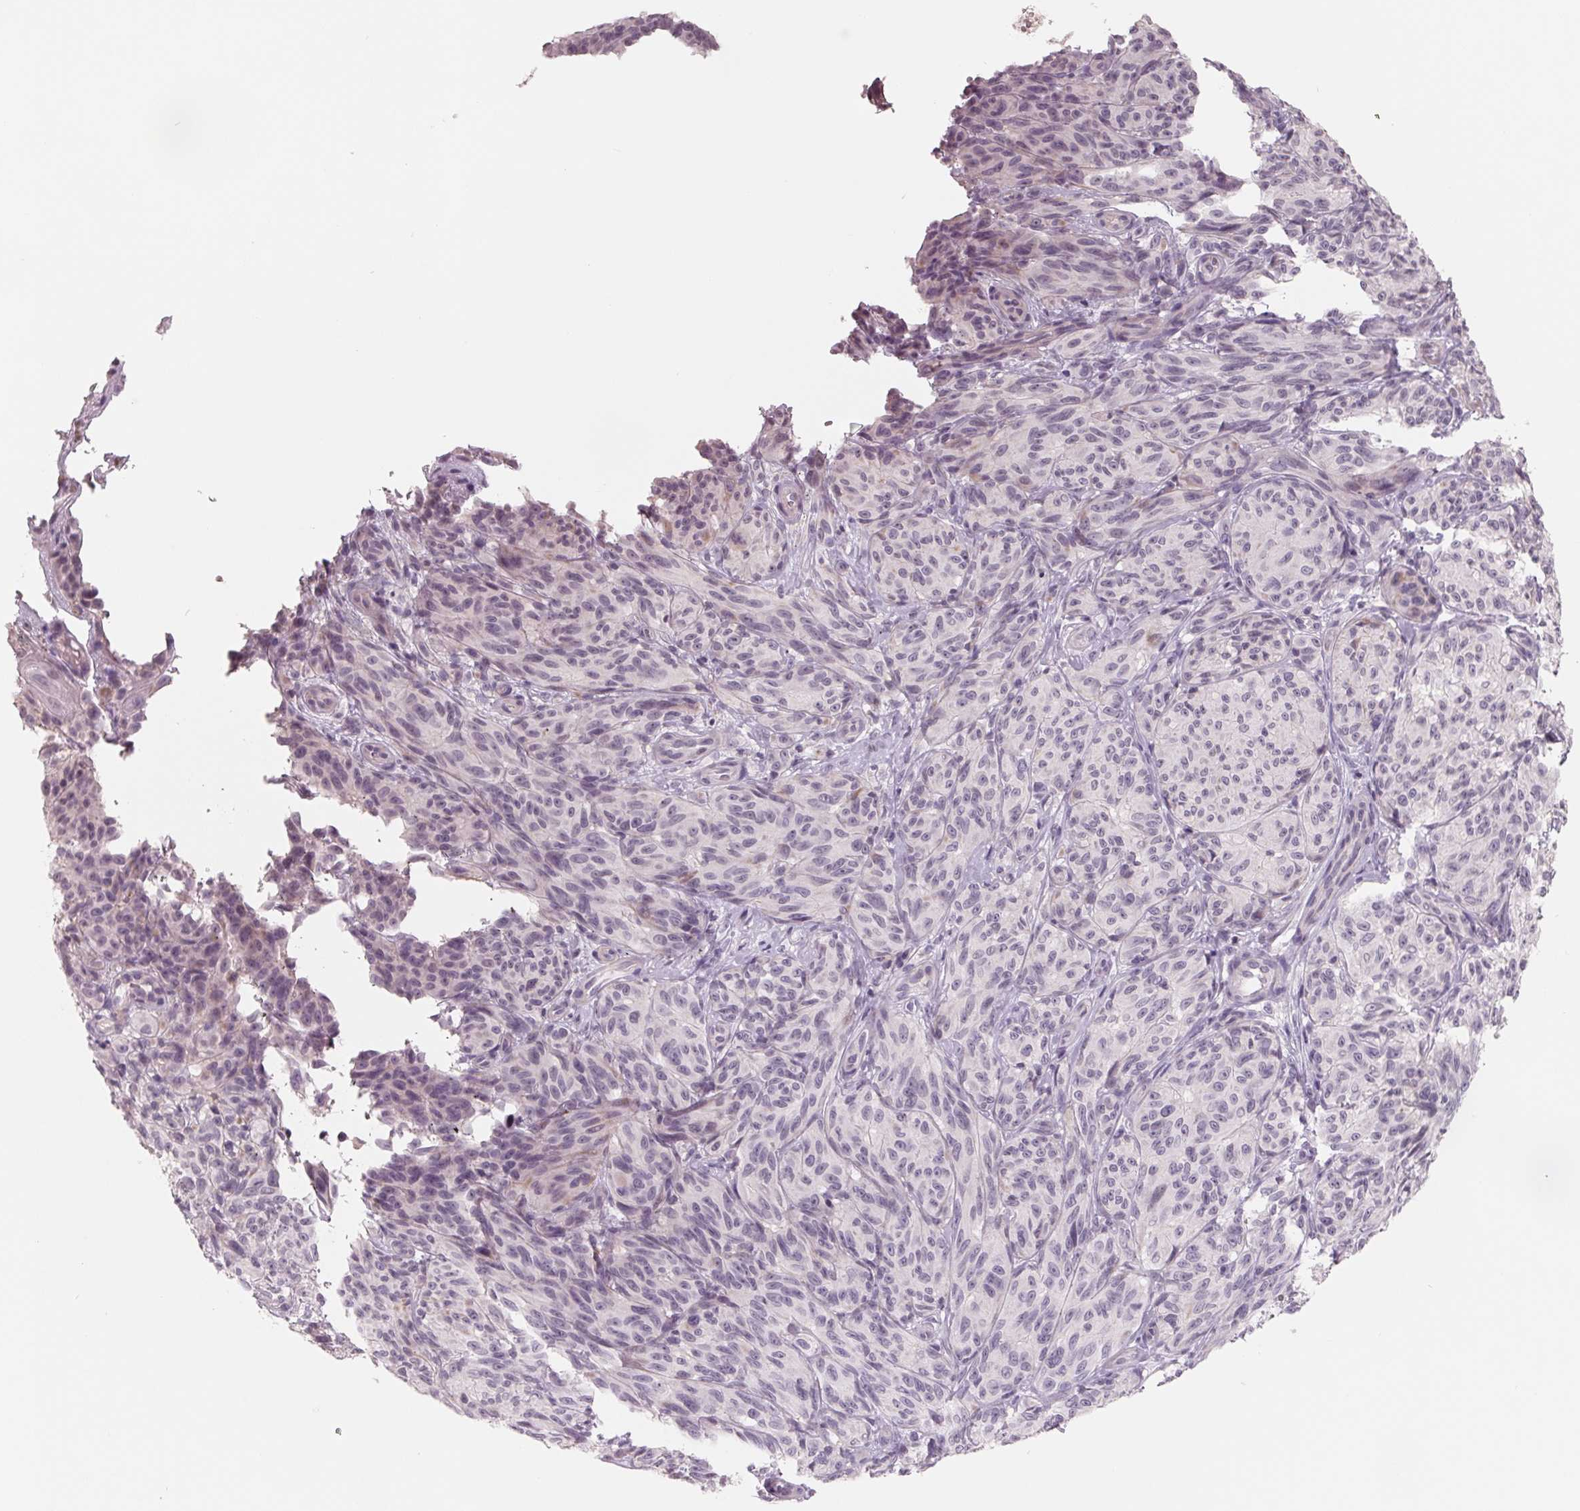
{"staining": {"intensity": "negative", "quantity": "none", "location": "none"}, "tissue": "melanoma", "cell_type": "Tumor cells", "image_type": "cancer", "snomed": [{"axis": "morphology", "description": "Malignant melanoma, NOS"}, {"axis": "topography", "description": "Skin"}], "caption": "Immunohistochemistry (IHC) of malignant melanoma reveals no staining in tumor cells. (Brightfield microscopy of DAB (3,3'-diaminobenzidine) immunohistochemistry at high magnification).", "gene": "FTCD", "patient": {"sex": "female", "age": 85}}